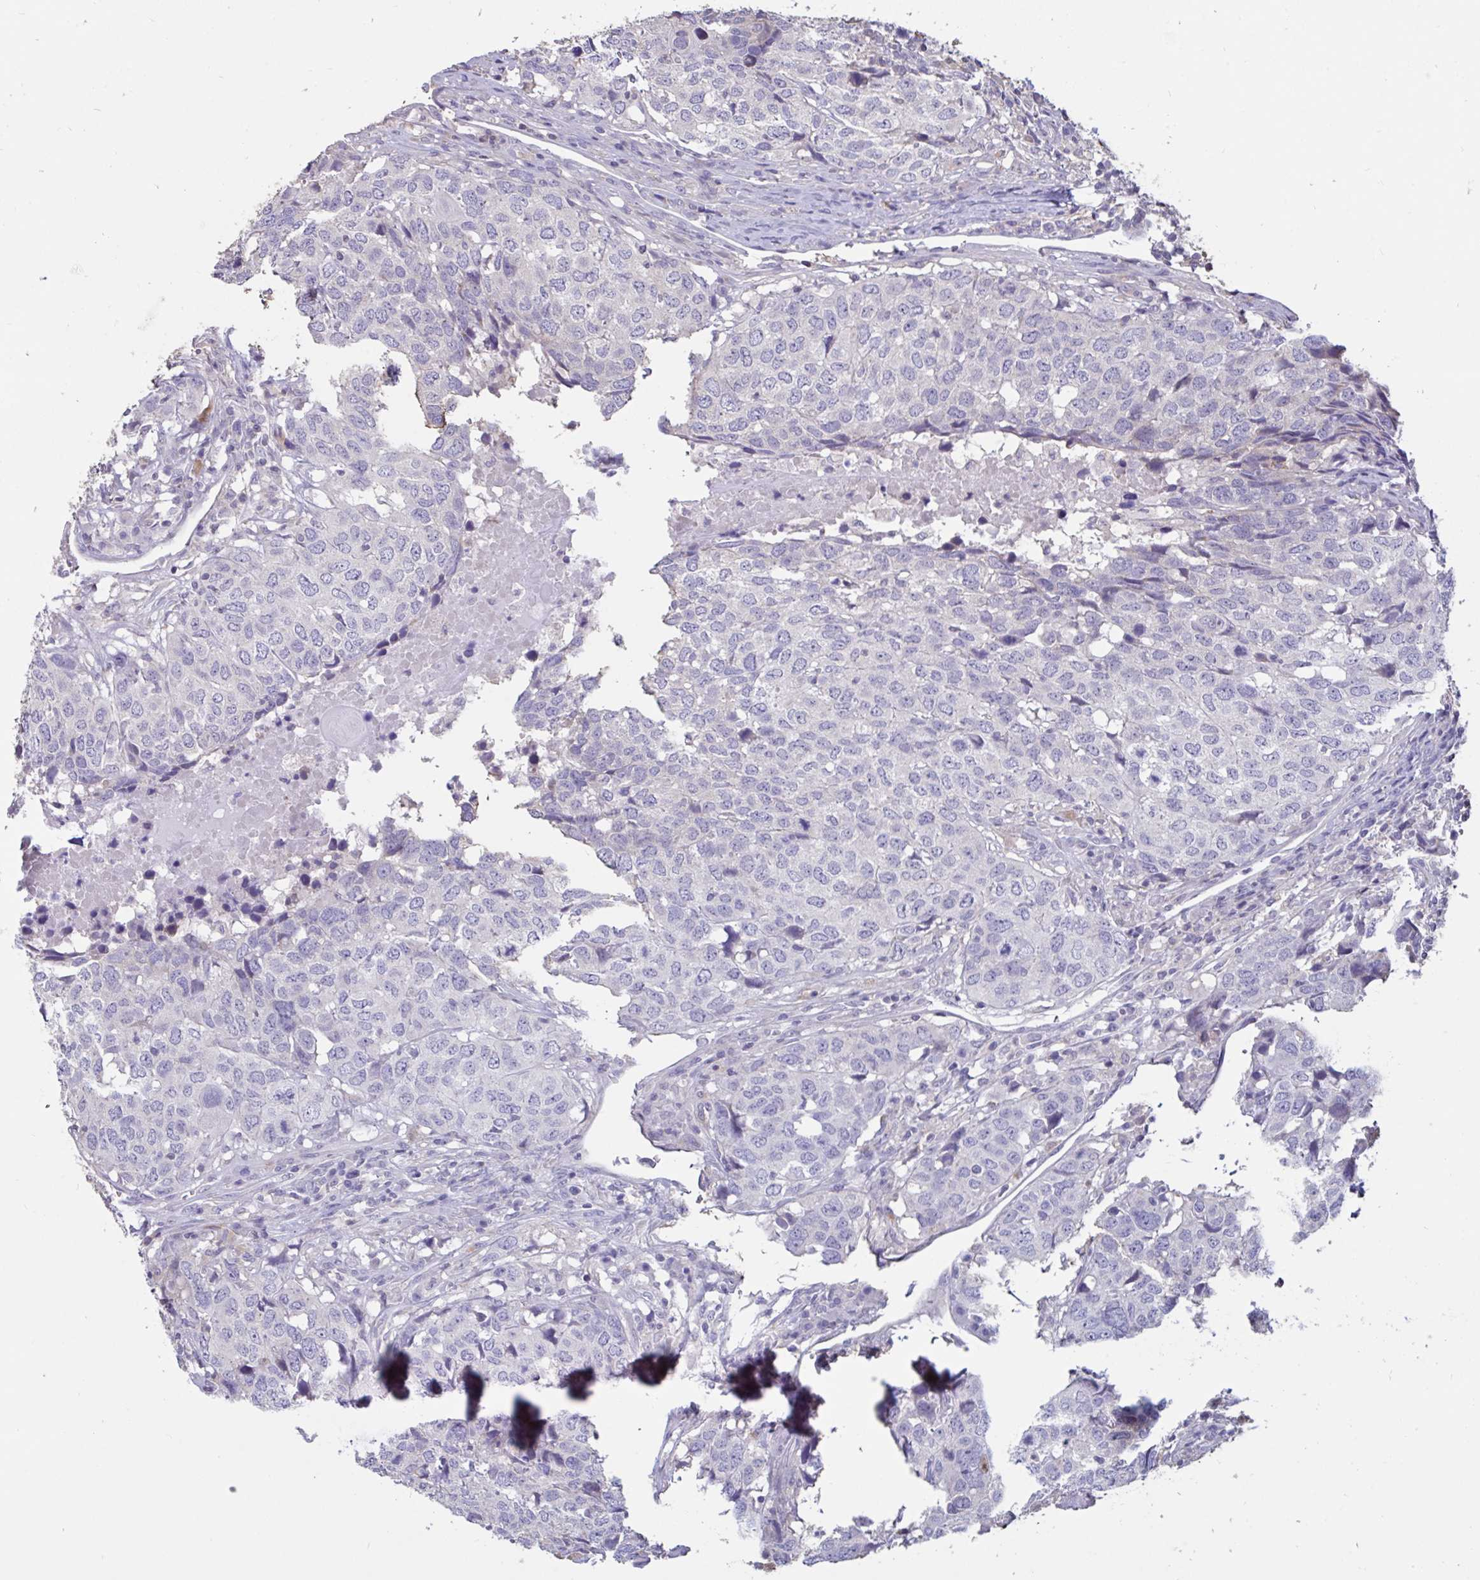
{"staining": {"intensity": "negative", "quantity": "none", "location": "none"}, "tissue": "head and neck cancer", "cell_type": "Tumor cells", "image_type": "cancer", "snomed": [{"axis": "morphology", "description": "Normal tissue, NOS"}, {"axis": "morphology", "description": "Squamous cell carcinoma, NOS"}, {"axis": "topography", "description": "Skeletal muscle"}, {"axis": "topography", "description": "Vascular tissue"}, {"axis": "topography", "description": "Peripheral nerve tissue"}, {"axis": "topography", "description": "Head-Neck"}], "caption": "Human head and neck cancer (squamous cell carcinoma) stained for a protein using immunohistochemistry shows no positivity in tumor cells.", "gene": "DDX39A", "patient": {"sex": "male", "age": 66}}